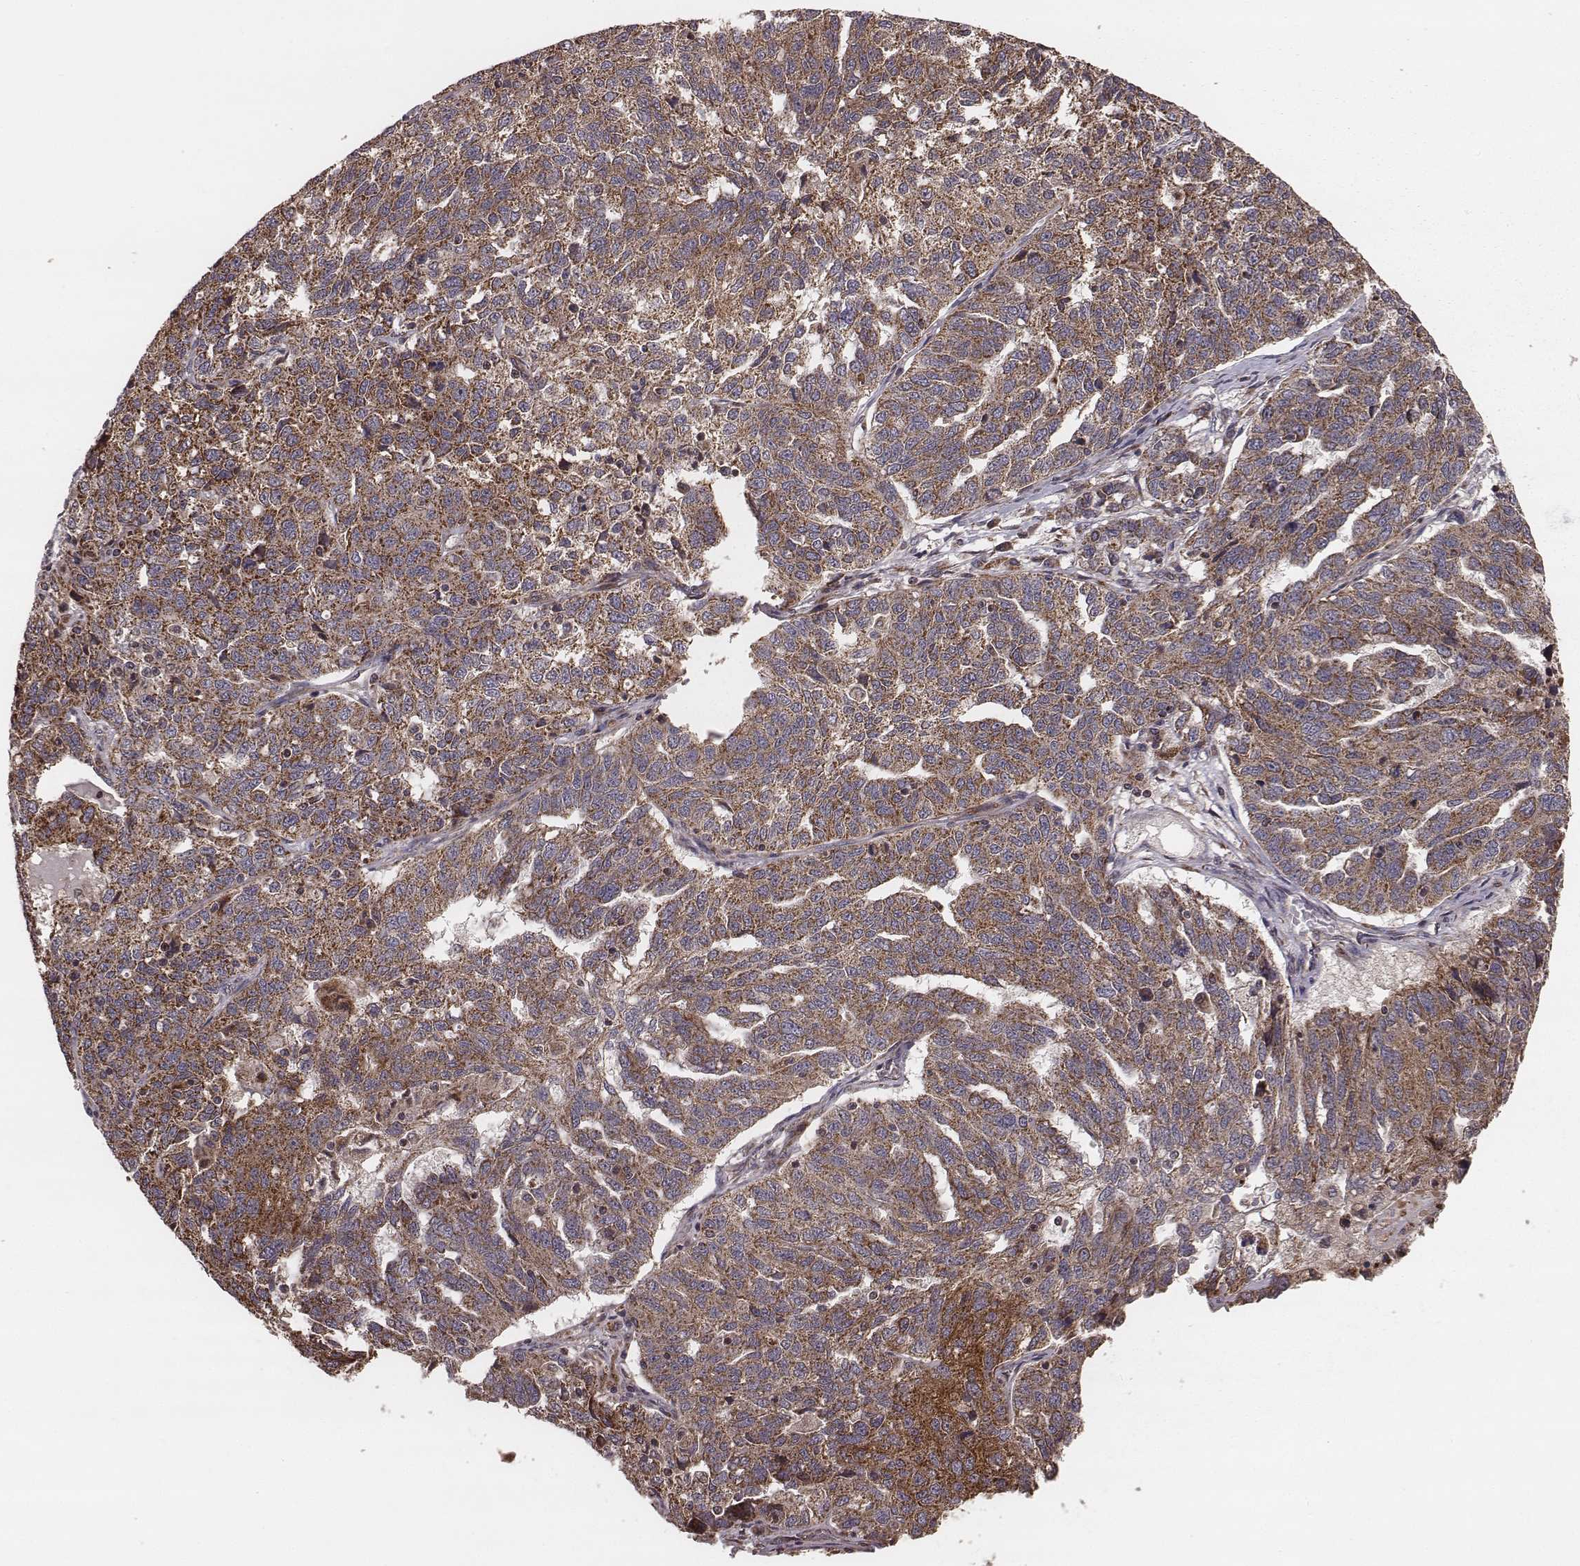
{"staining": {"intensity": "strong", "quantity": ">75%", "location": "cytoplasmic/membranous"}, "tissue": "ovarian cancer", "cell_type": "Tumor cells", "image_type": "cancer", "snomed": [{"axis": "morphology", "description": "Cystadenocarcinoma, serous, NOS"}, {"axis": "topography", "description": "Ovary"}], "caption": "A high amount of strong cytoplasmic/membranous staining is seen in approximately >75% of tumor cells in ovarian serous cystadenocarcinoma tissue.", "gene": "ZDHHC21", "patient": {"sex": "female", "age": 71}}